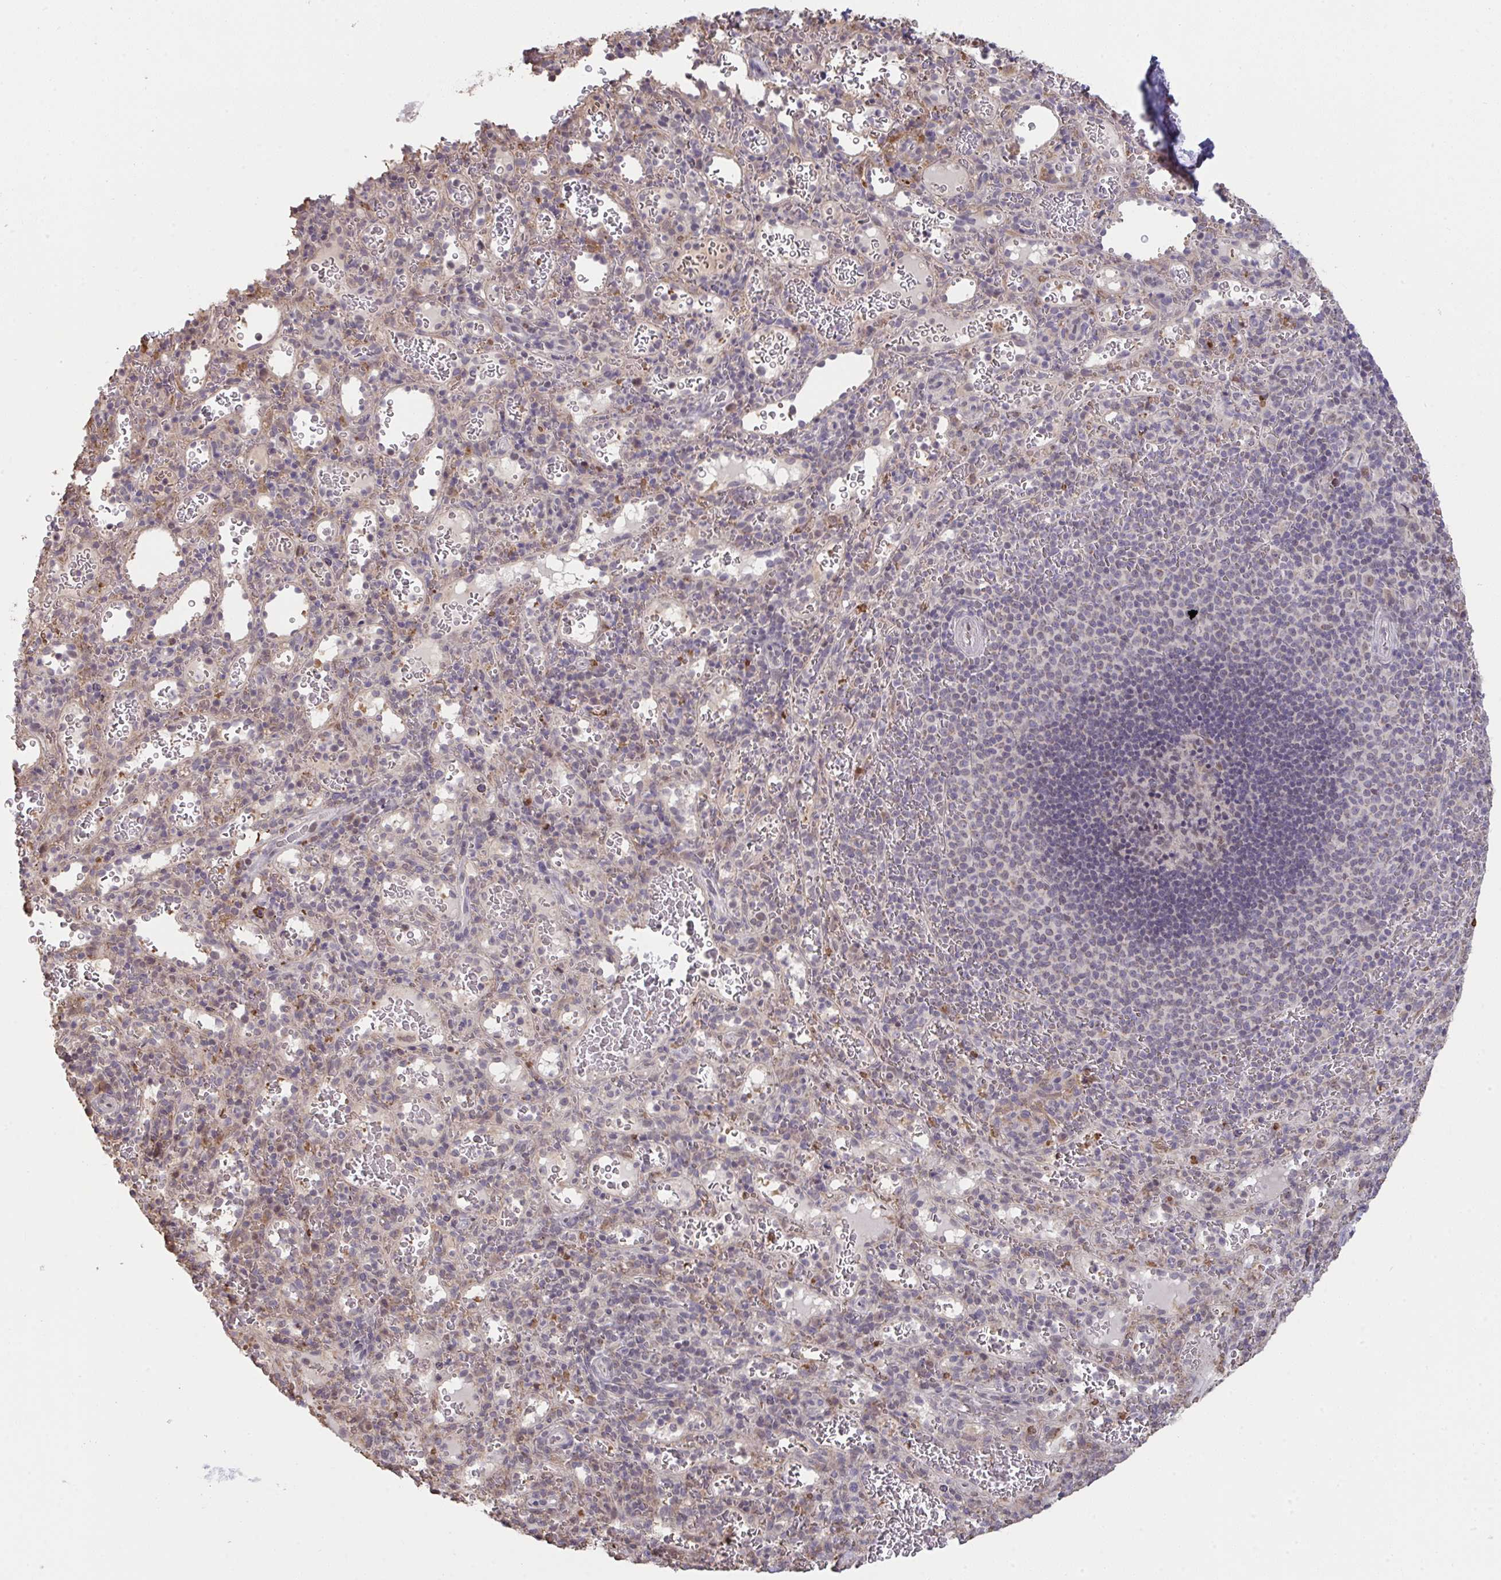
{"staining": {"intensity": "negative", "quantity": "none", "location": "none"}, "tissue": "spleen", "cell_type": "Cells in red pulp", "image_type": "normal", "snomed": [{"axis": "morphology", "description": "Normal tissue, NOS"}, {"axis": "topography", "description": "Spleen"}], "caption": "High magnification brightfield microscopy of unremarkable spleen stained with DAB (3,3'-diaminobenzidine) (brown) and counterstained with hematoxylin (blue): cells in red pulp show no significant positivity.", "gene": "SAP30", "patient": {"sex": "male", "age": 57}}